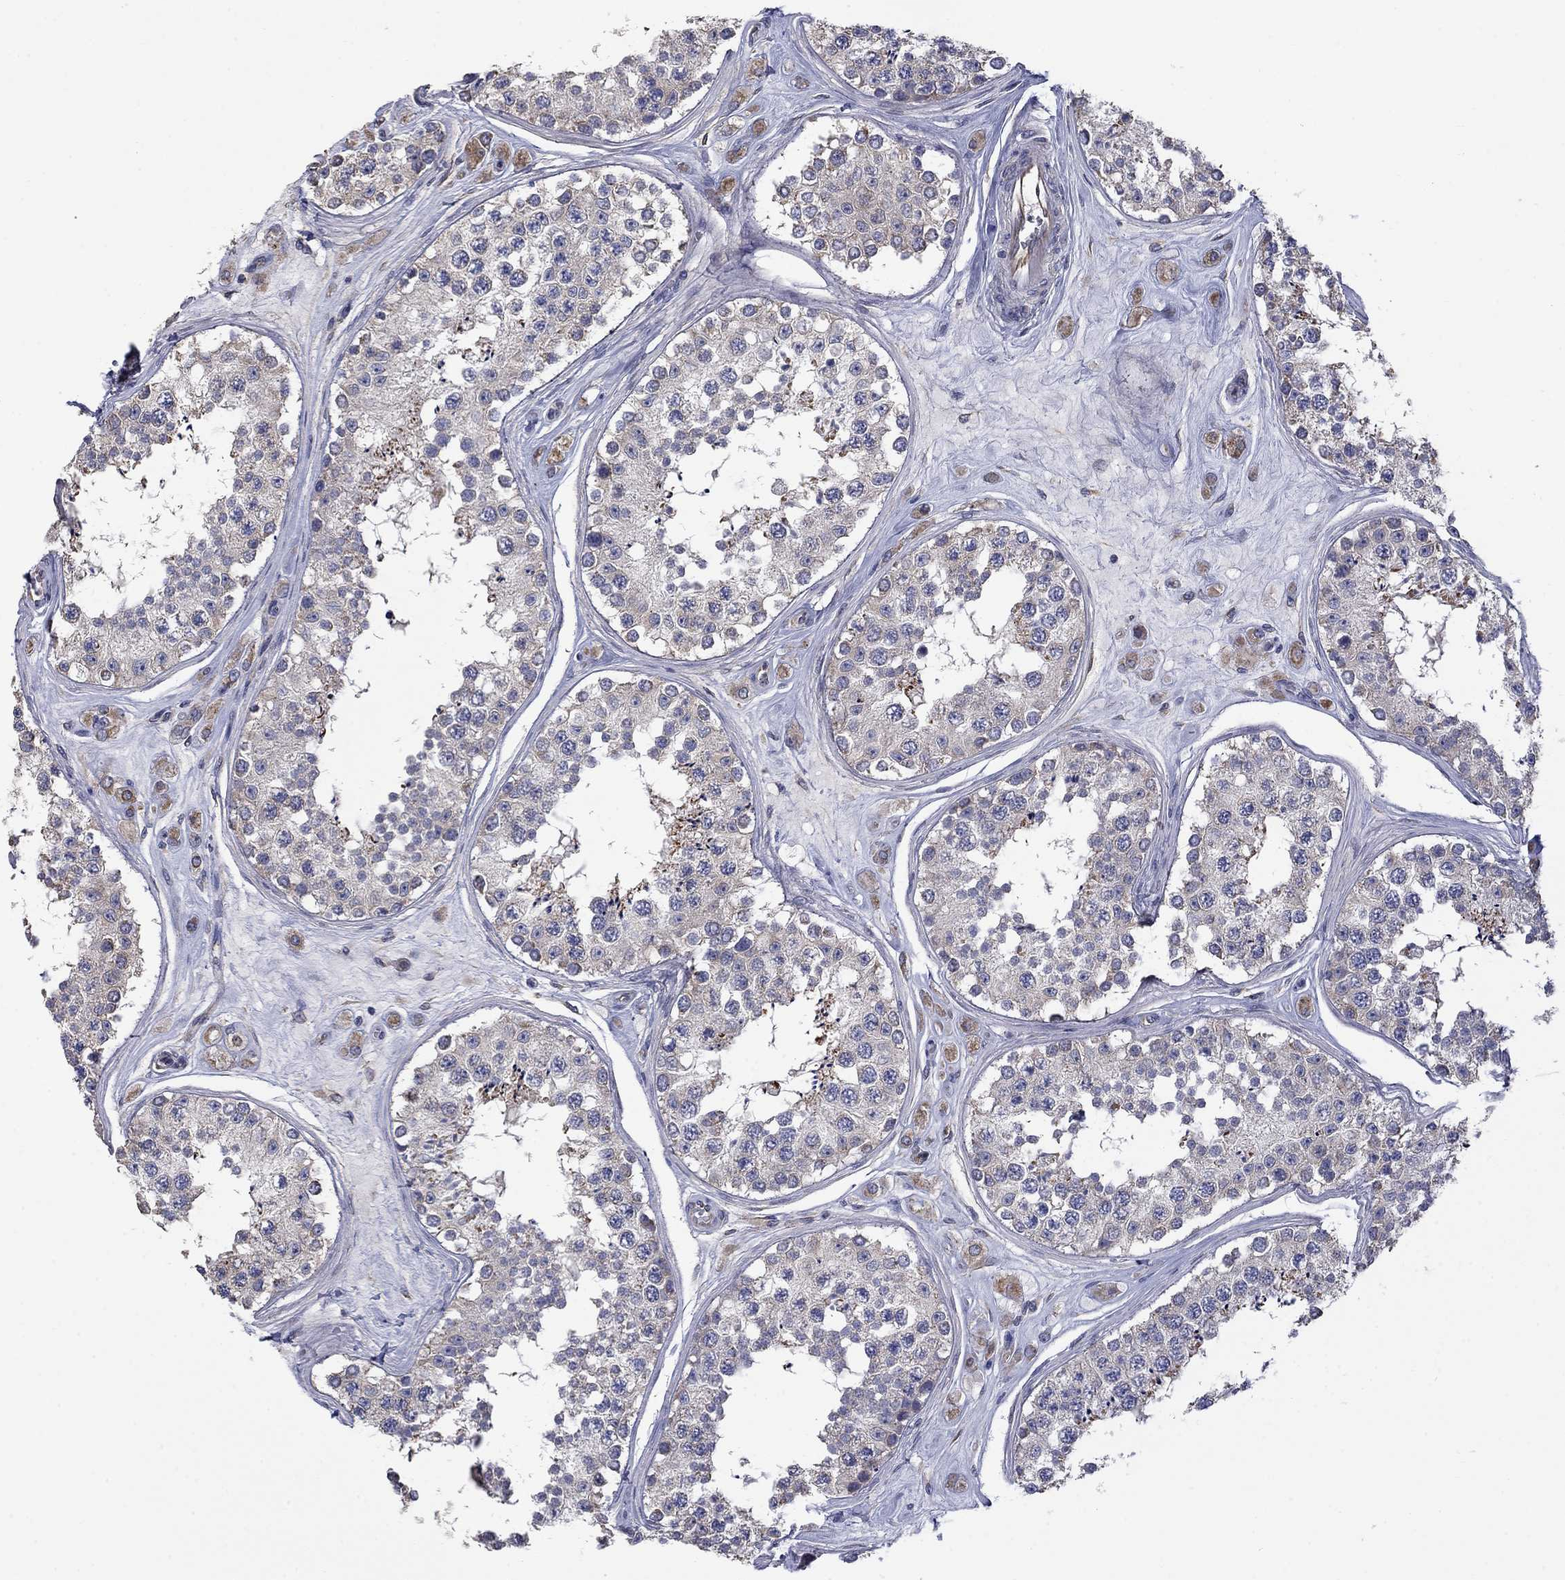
{"staining": {"intensity": "weak", "quantity": "25%-75%", "location": "cytoplasmic/membranous"}, "tissue": "testis", "cell_type": "Cells in seminiferous ducts", "image_type": "normal", "snomed": [{"axis": "morphology", "description": "Normal tissue, NOS"}, {"axis": "topography", "description": "Testis"}], "caption": "Immunohistochemical staining of benign human testis shows low levels of weak cytoplasmic/membranous positivity in about 25%-75% of cells in seminiferous ducts. The protein of interest is shown in brown color, while the nuclei are stained blue.", "gene": "CAMKK2", "patient": {"sex": "male", "age": 25}}